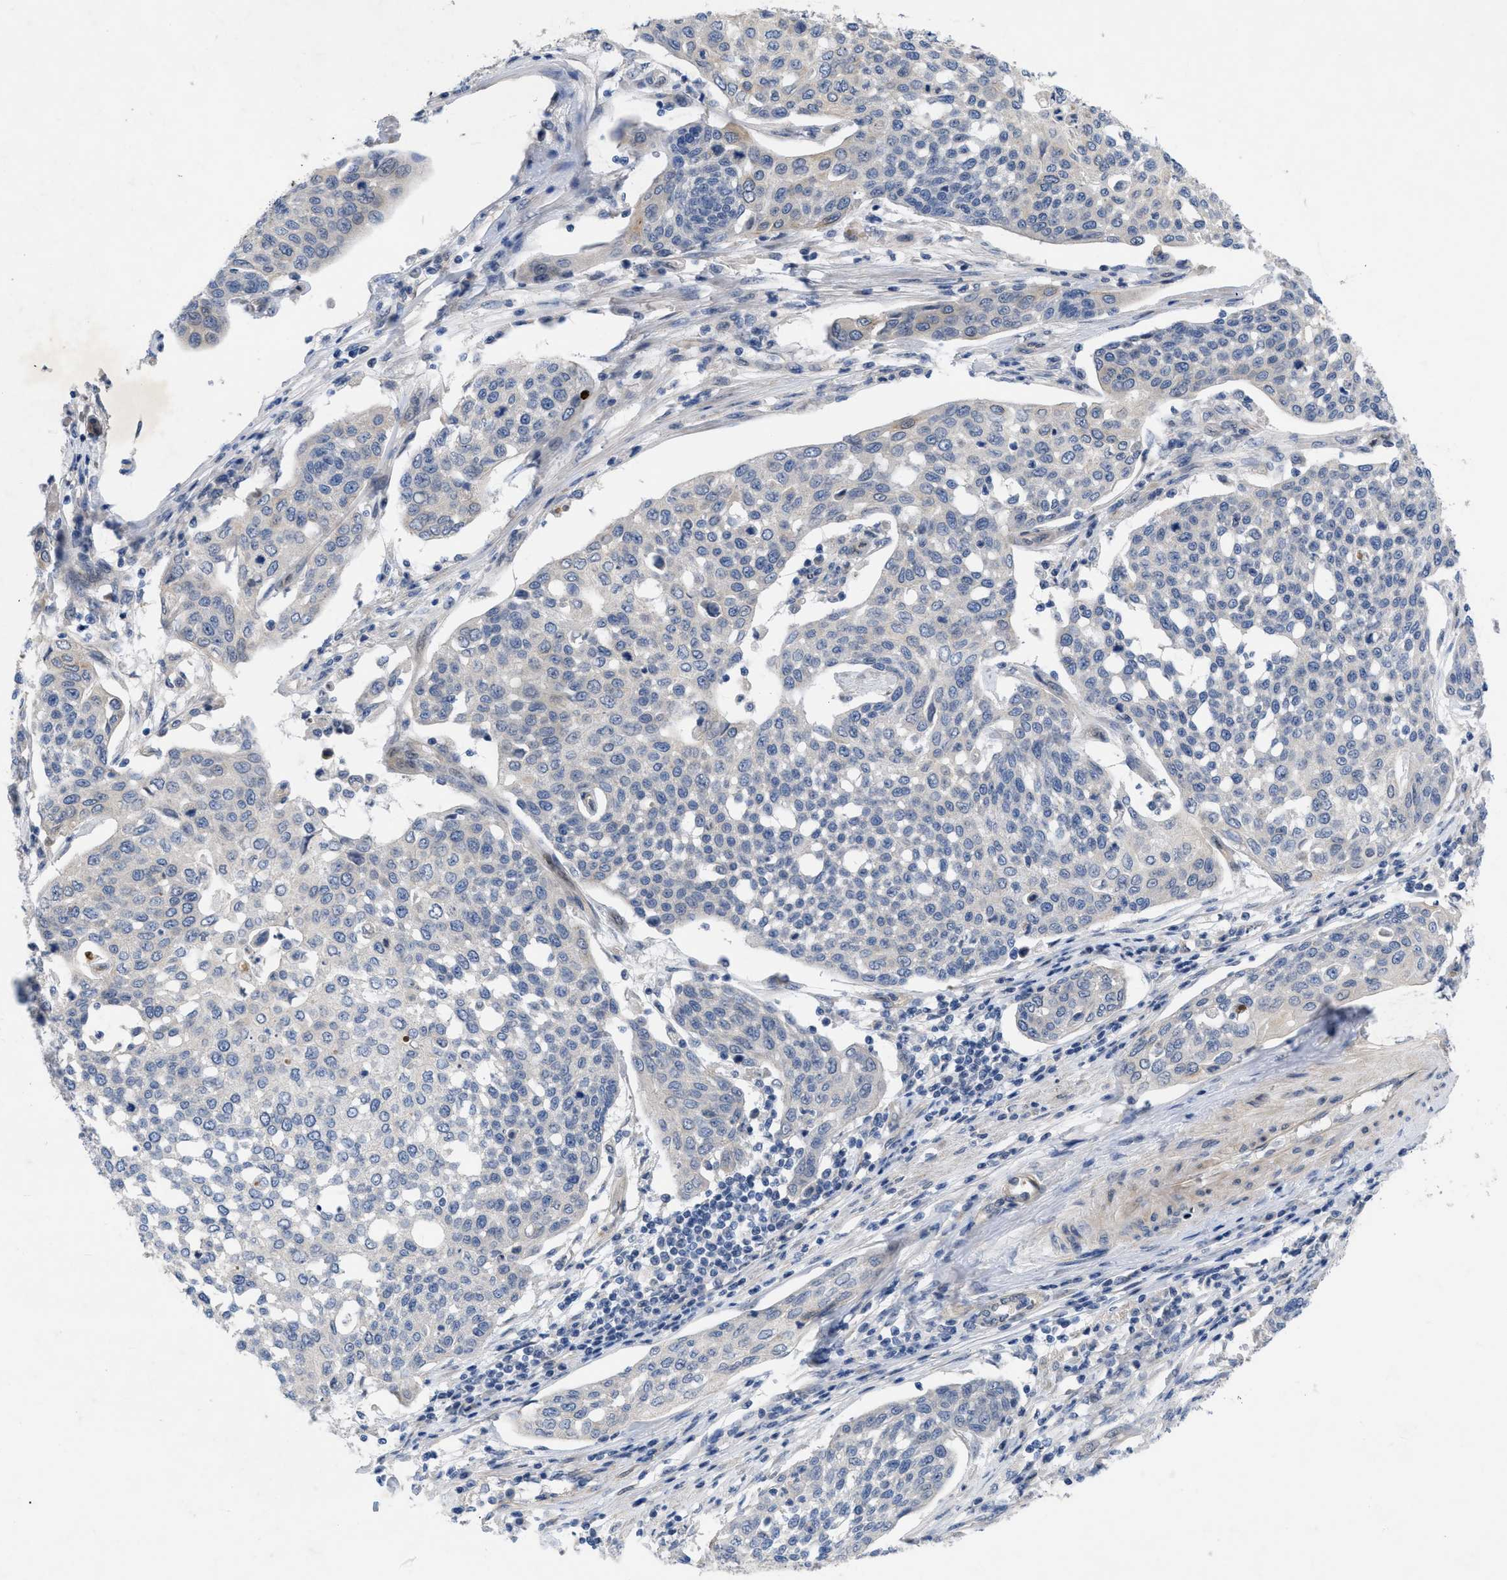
{"staining": {"intensity": "negative", "quantity": "none", "location": "none"}, "tissue": "cervical cancer", "cell_type": "Tumor cells", "image_type": "cancer", "snomed": [{"axis": "morphology", "description": "Squamous cell carcinoma, NOS"}, {"axis": "topography", "description": "Cervix"}], "caption": "Micrograph shows no protein staining in tumor cells of squamous cell carcinoma (cervical) tissue. (DAB (3,3'-diaminobenzidine) IHC with hematoxylin counter stain).", "gene": "NDEL1", "patient": {"sex": "female", "age": 34}}